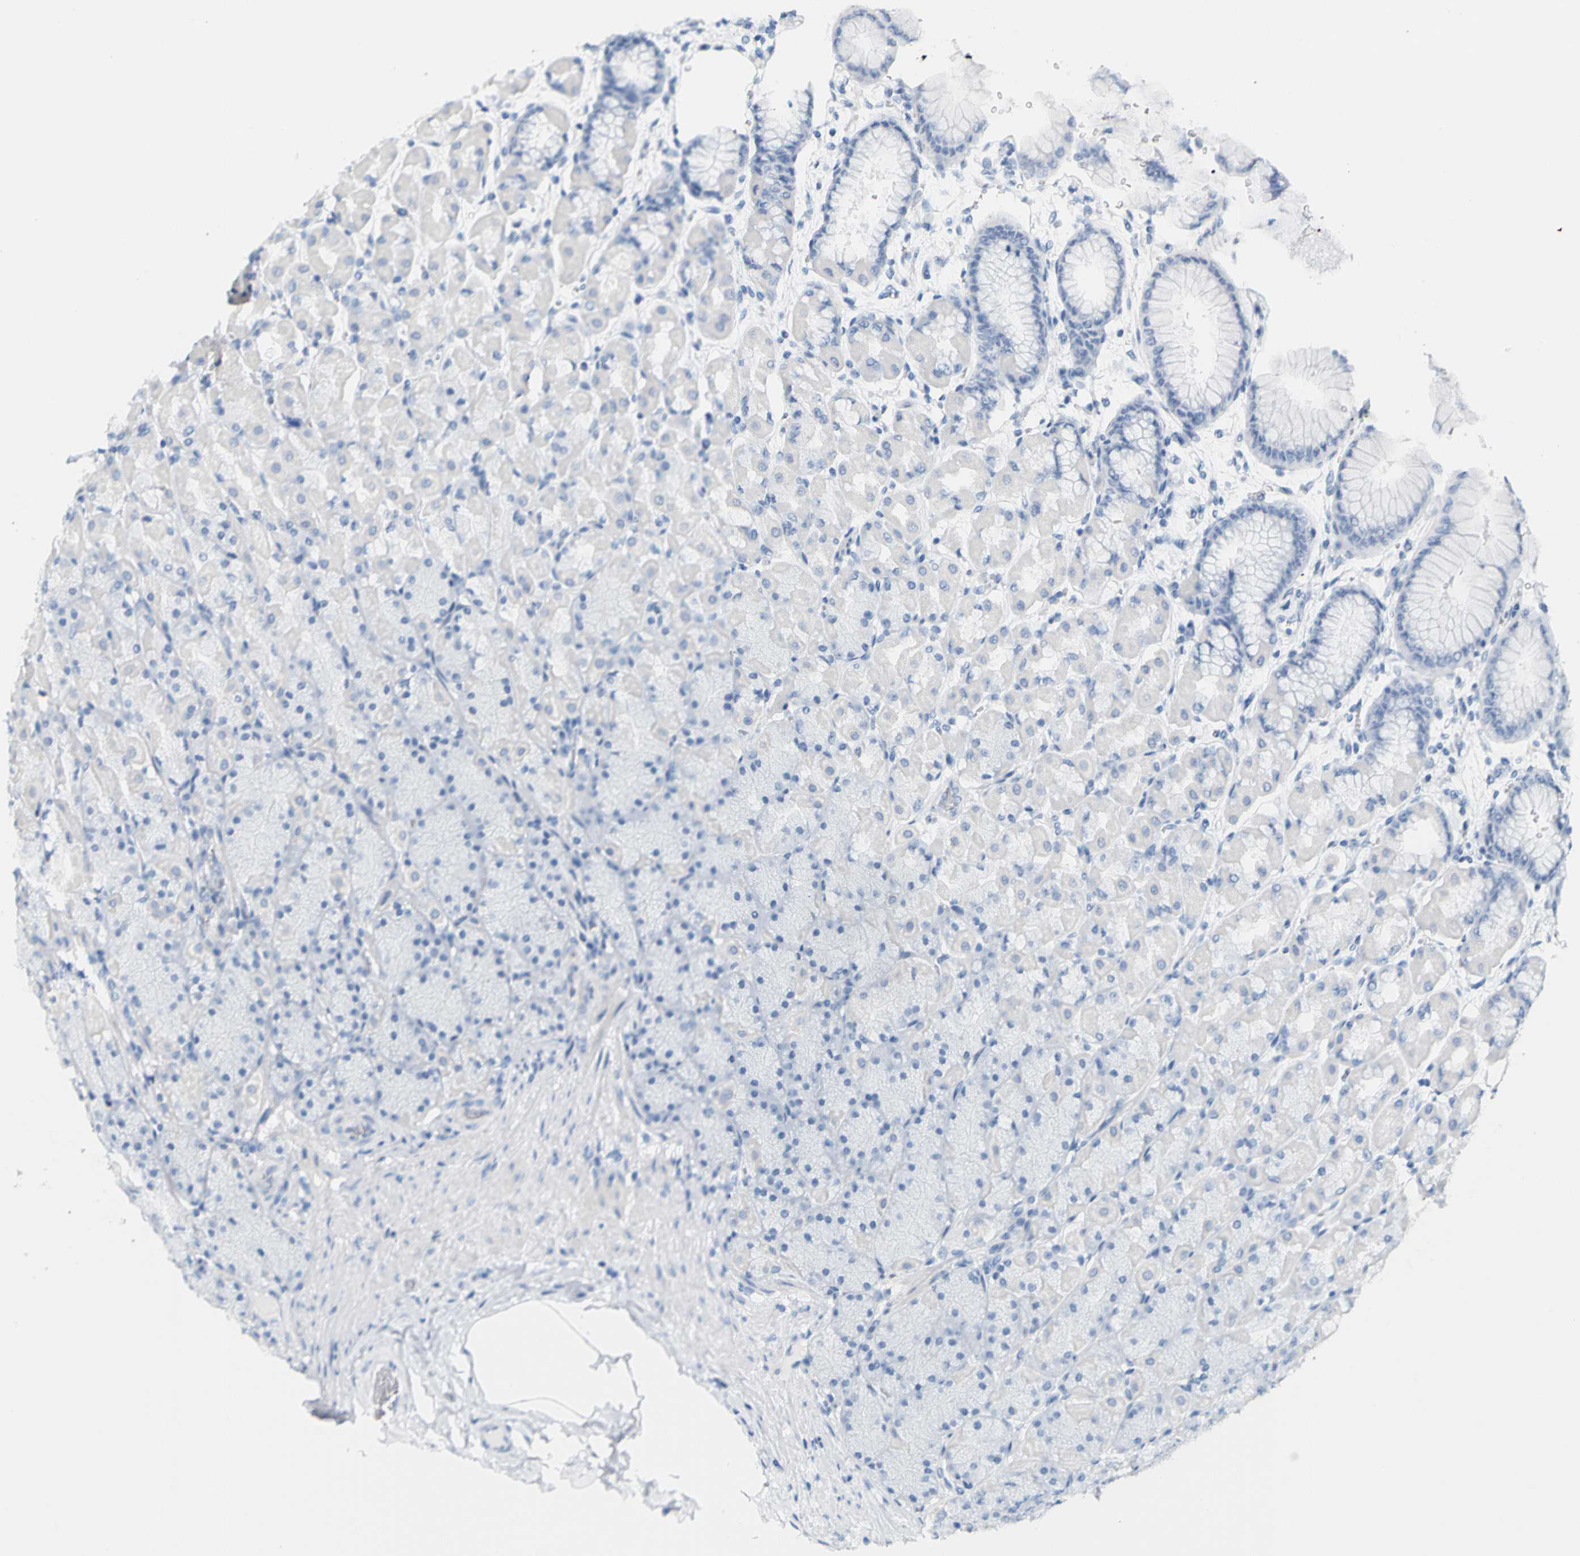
{"staining": {"intensity": "negative", "quantity": "none", "location": "none"}, "tissue": "stomach", "cell_type": "Glandular cells", "image_type": "normal", "snomed": [{"axis": "morphology", "description": "Normal tissue, NOS"}, {"axis": "topography", "description": "Stomach, upper"}], "caption": "The micrograph demonstrates no staining of glandular cells in unremarkable stomach.", "gene": "OPN1SW", "patient": {"sex": "female", "age": 56}}